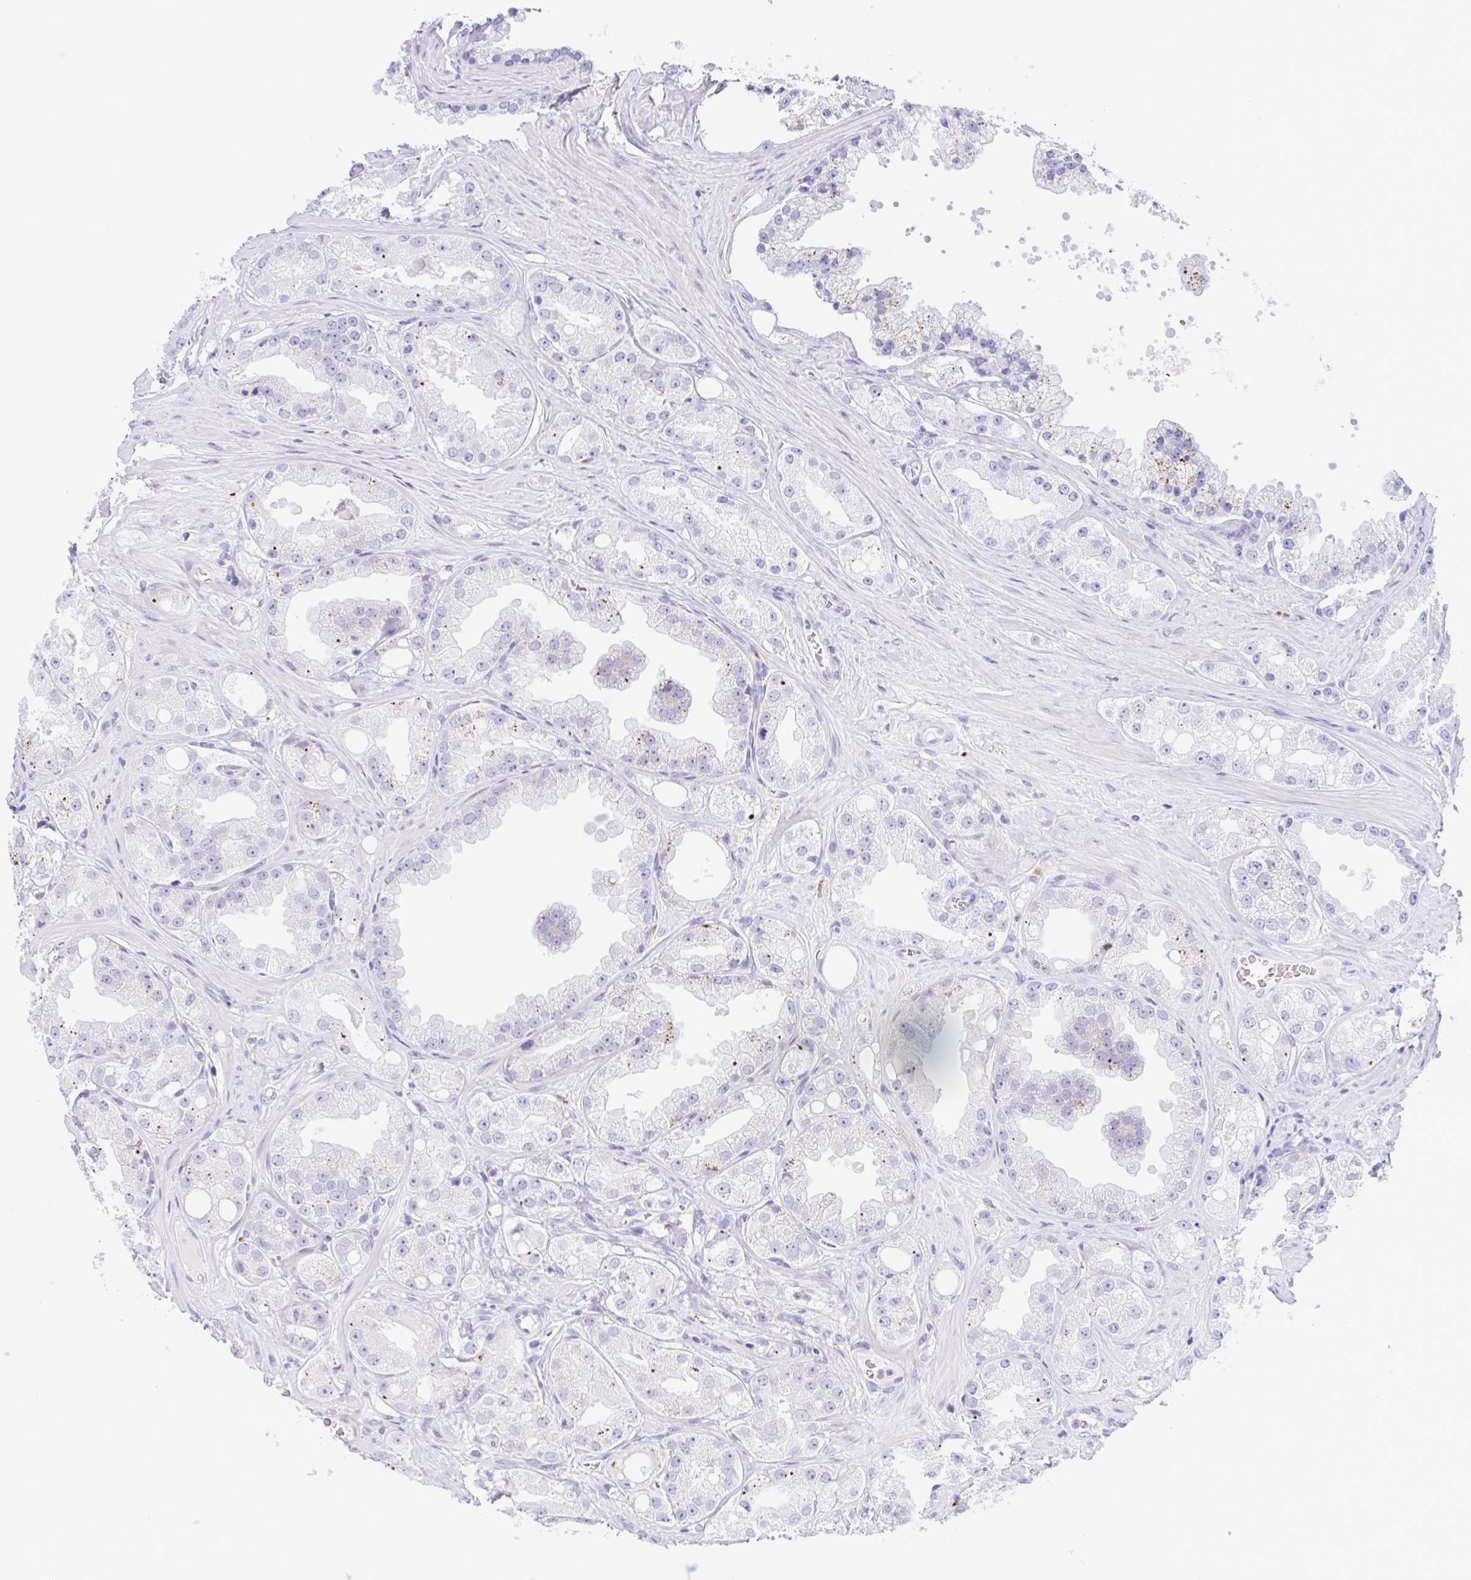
{"staining": {"intensity": "moderate", "quantity": "<25%", "location": "cytoplasmic/membranous"}, "tissue": "prostate cancer", "cell_type": "Tumor cells", "image_type": "cancer", "snomed": [{"axis": "morphology", "description": "Adenocarcinoma, High grade"}, {"axis": "topography", "description": "Prostate"}], "caption": "Protein expression analysis of human high-grade adenocarcinoma (prostate) reveals moderate cytoplasmic/membranous expression in approximately <25% of tumor cells. Using DAB (3,3'-diaminobenzidine) (brown) and hematoxylin (blue) stains, captured at high magnification using brightfield microscopy.", "gene": "ANKRD9", "patient": {"sex": "male", "age": 66}}